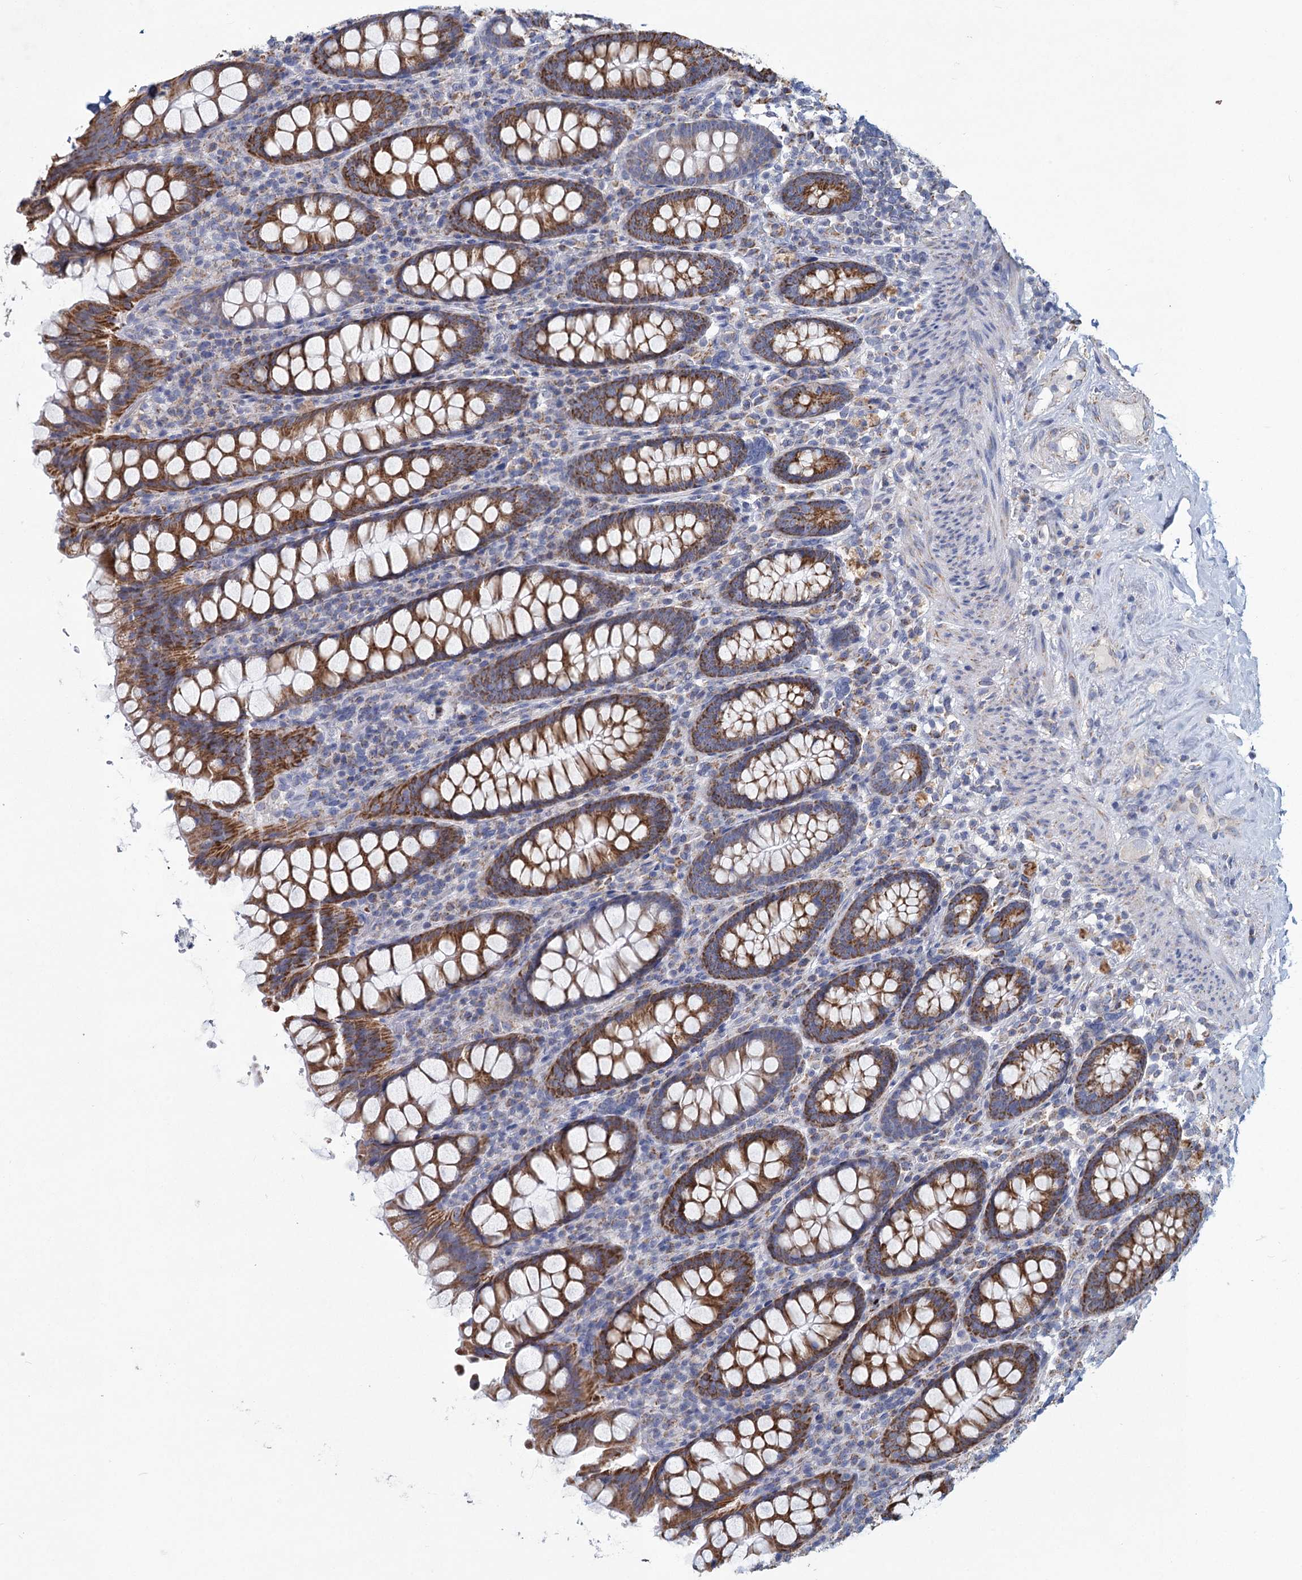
{"staining": {"intensity": "negative", "quantity": "none", "location": "none"}, "tissue": "colon", "cell_type": "Endothelial cells", "image_type": "normal", "snomed": [{"axis": "morphology", "description": "Normal tissue, NOS"}, {"axis": "topography", "description": "Colon"}], "caption": "Immunohistochemistry (IHC) photomicrograph of benign colon stained for a protein (brown), which displays no expression in endothelial cells. (DAB immunohistochemistry (IHC) with hematoxylin counter stain).", "gene": "NDUFC2", "patient": {"sex": "female", "age": 79}}